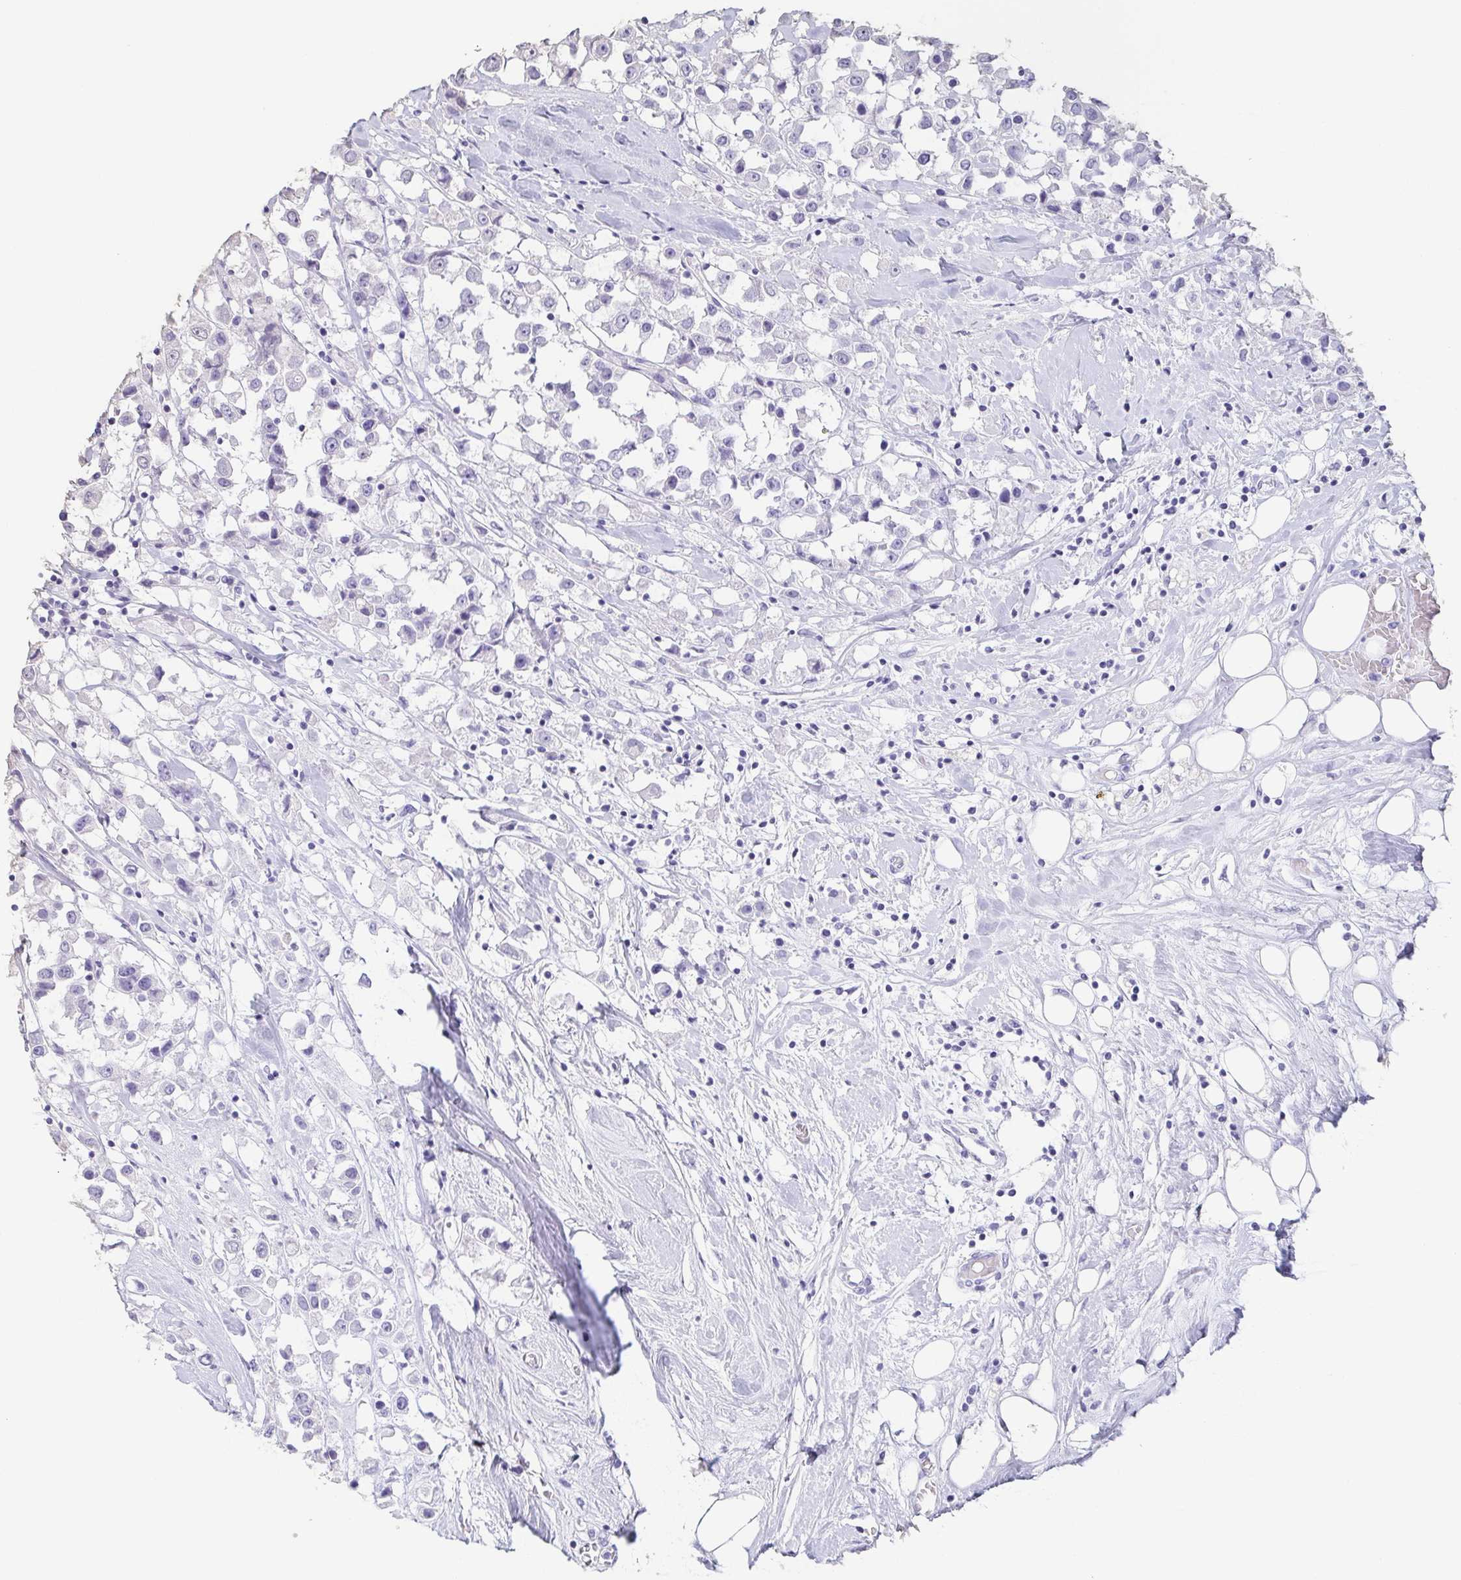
{"staining": {"intensity": "negative", "quantity": "none", "location": "none"}, "tissue": "breast cancer", "cell_type": "Tumor cells", "image_type": "cancer", "snomed": [{"axis": "morphology", "description": "Duct carcinoma"}, {"axis": "topography", "description": "Breast"}], "caption": "The micrograph exhibits no significant positivity in tumor cells of breast cancer.", "gene": "BPIFA2", "patient": {"sex": "female", "age": 61}}